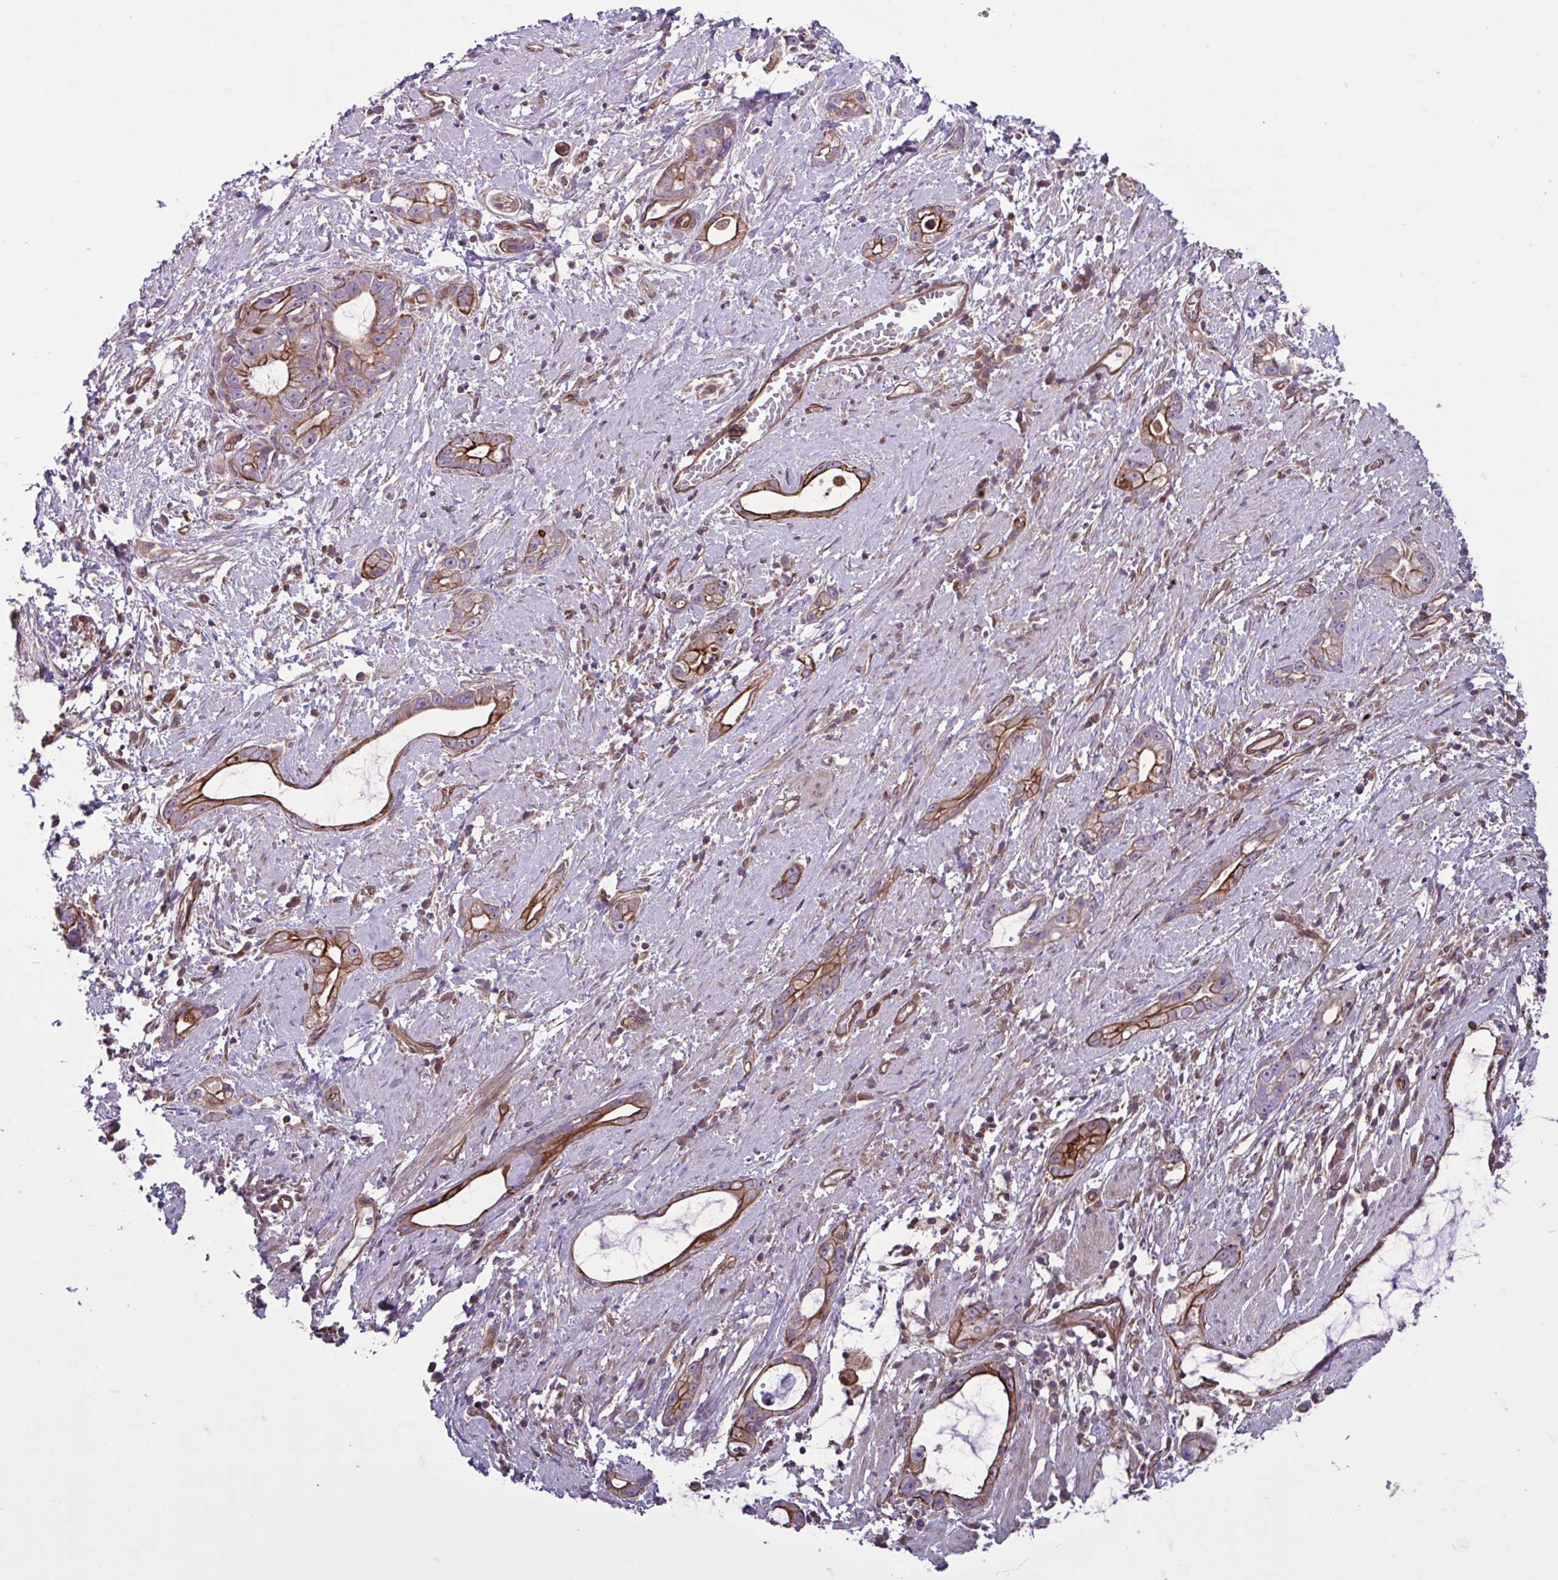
{"staining": {"intensity": "moderate", "quantity": ">75%", "location": "cytoplasmic/membranous"}, "tissue": "stomach cancer", "cell_type": "Tumor cells", "image_type": "cancer", "snomed": [{"axis": "morphology", "description": "Adenocarcinoma, NOS"}, {"axis": "topography", "description": "Stomach"}], "caption": "IHC of human stomach adenocarcinoma reveals medium levels of moderate cytoplasmic/membranous positivity in approximately >75% of tumor cells.", "gene": "GLTP", "patient": {"sex": "male", "age": 55}}